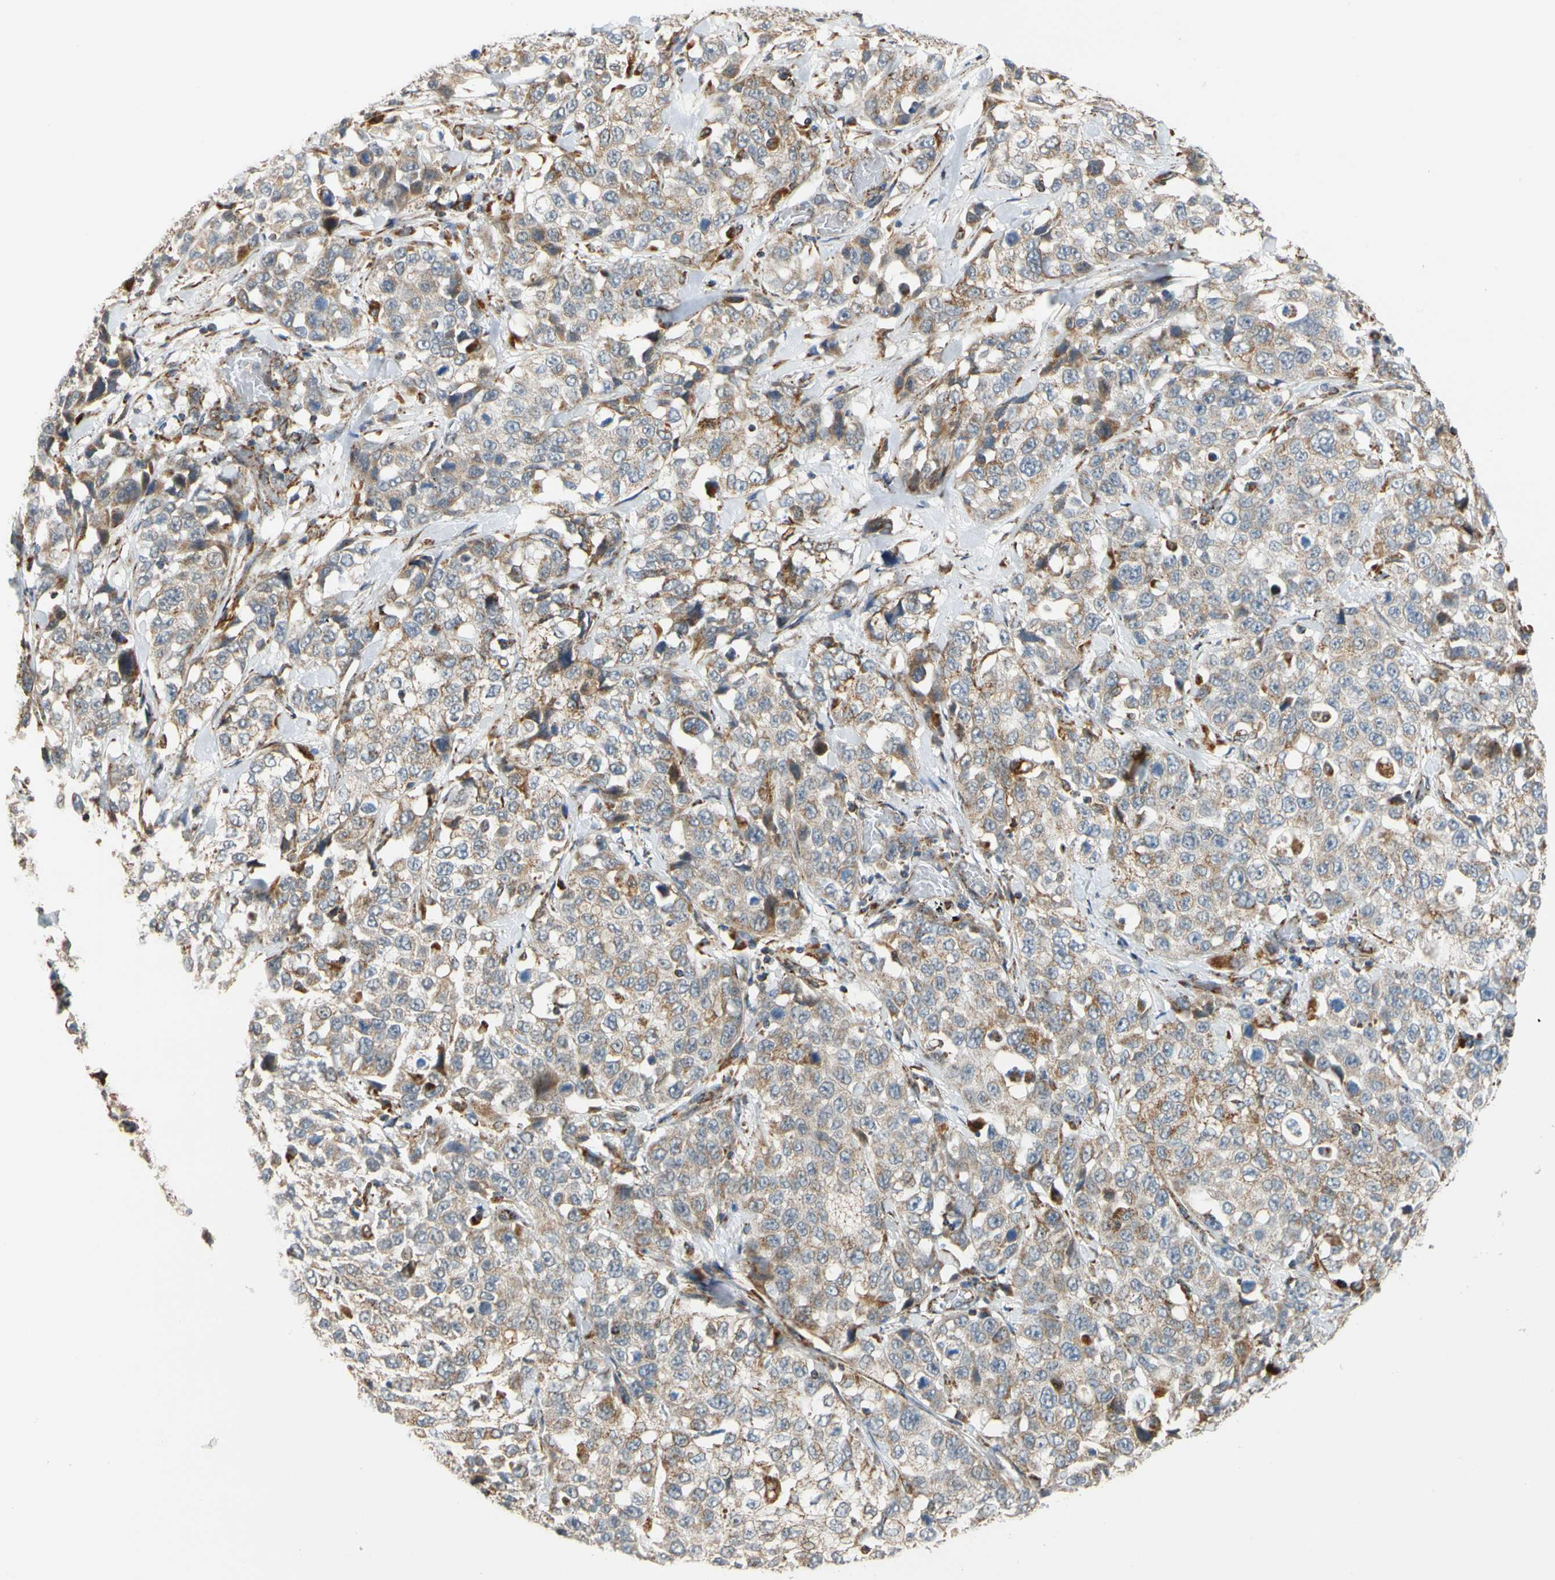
{"staining": {"intensity": "weak", "quantity": "25%-75%", "location": "cytoplasmic/membranous"}, "tissue": "stomach cancer", "cell_type": "Tumor cells", "image_type": "cancer", "snomed": [{"axis": "morphology", "description": "Normal tissue, NOS"}, {"axis": "morphology", "description": "Adenocarcinoma, NOS"}, {"axis": "topography", "description": "Stomach"}], "caption": "DAB immunohistochemical staining of adenocarcinoma (stomach) exhibits weak cytoplasmic/membranous protein positivity in approximately 25%-75% of tumor cells.", "gene": "SFXN3", "patient": {"sex": "male", "age": 48}}